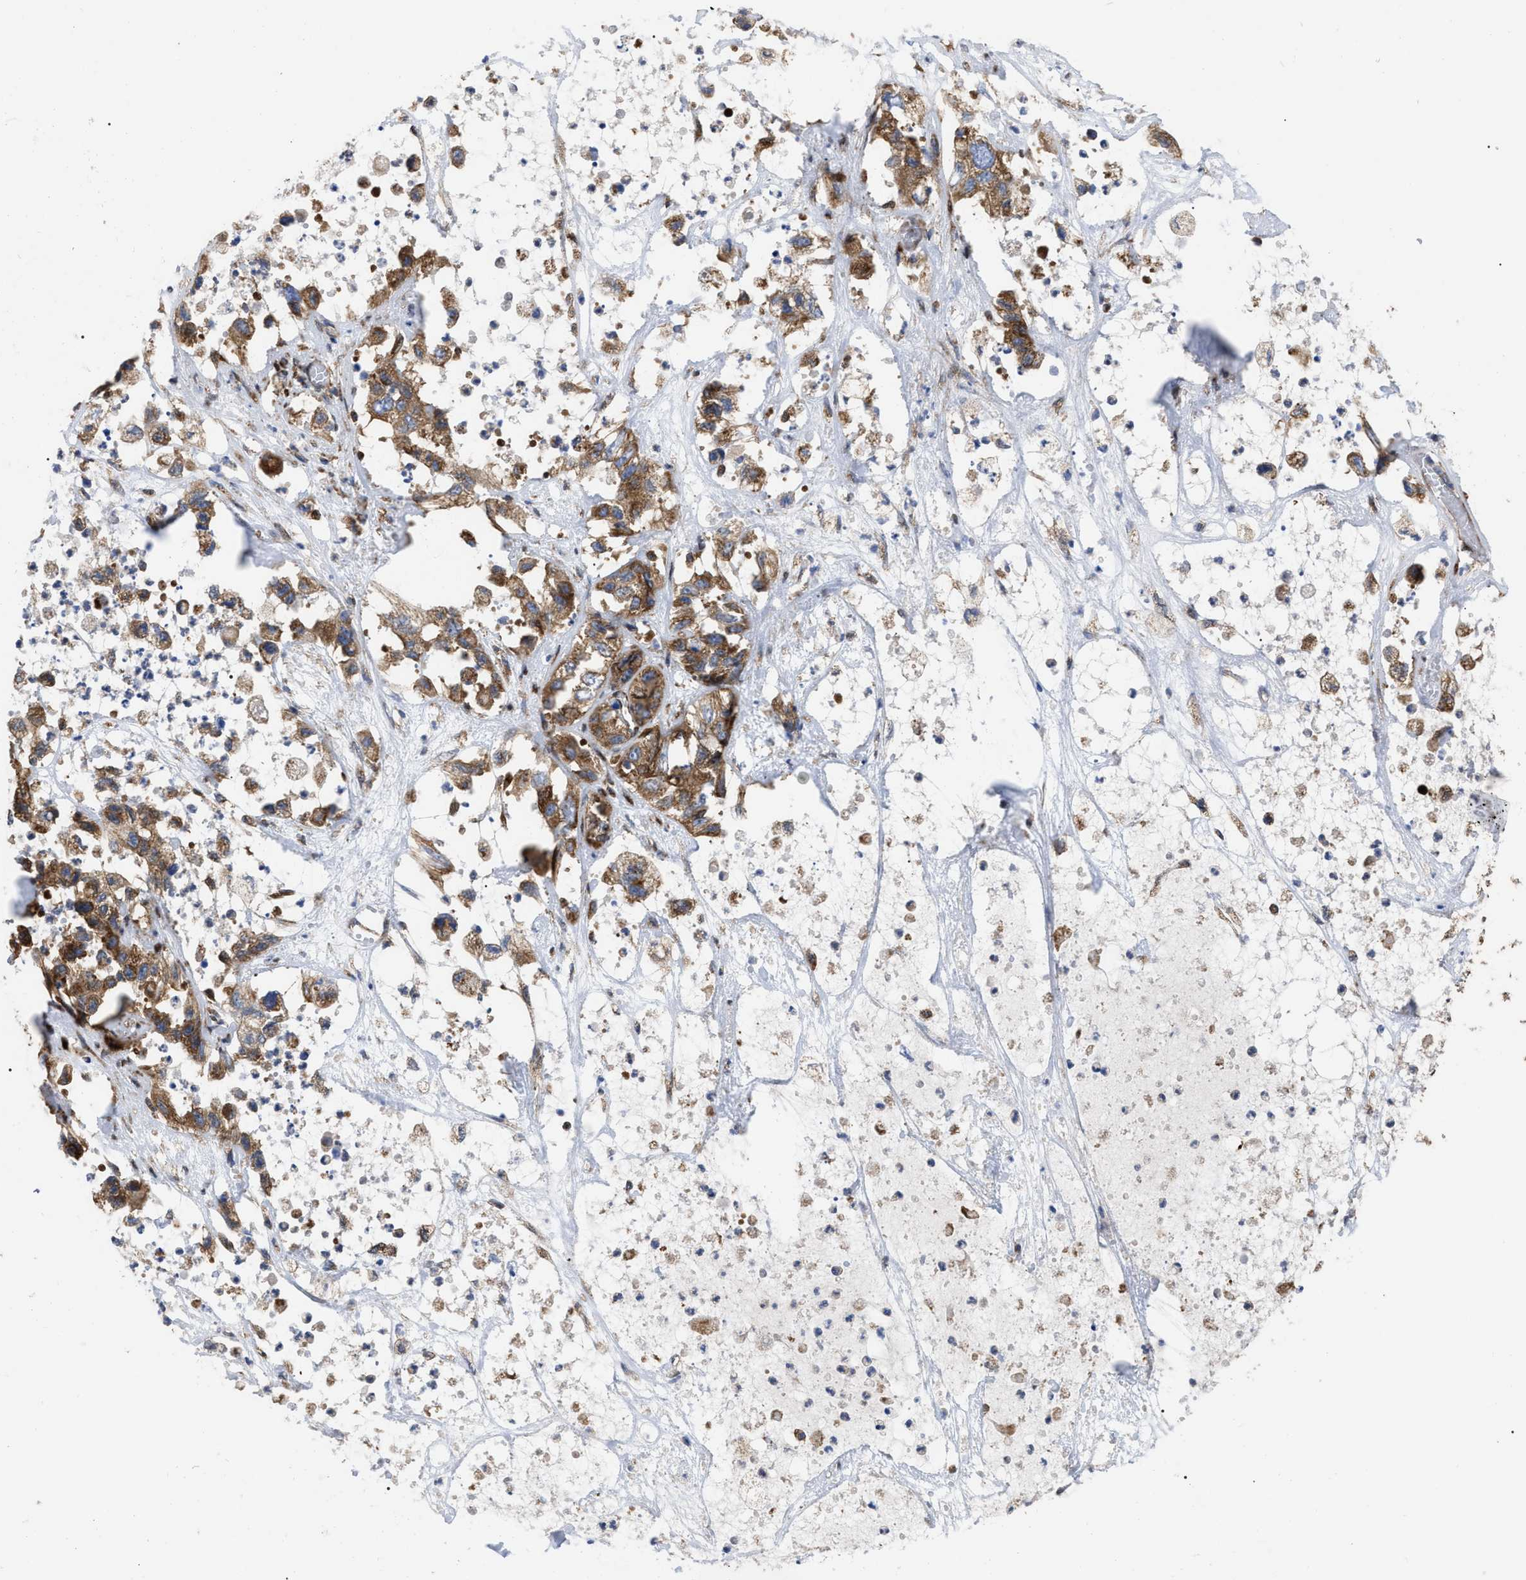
{"staining": {"intensity": "strong", "quantity": ">75%", "location": "cytoplasmic/membranous"}, "tissue": "pancreatic cancer", "cell_type": "Tumor cells", "image_type": "cancer", "snomed": [{"axis": "morphology", "description": "Adenocarcinoma, NOS"}, {"axis": "topography", "description": "Pancreas"}], "caption": "DAB immunohistochemical staining of human pancreatic adenocarcinoma exhibits strong cytoplasmic/membranous protein positivity in about >75% of tumor cells.", "gene": "FAM120A", "patient": {"sex": "female", "age": 78}}